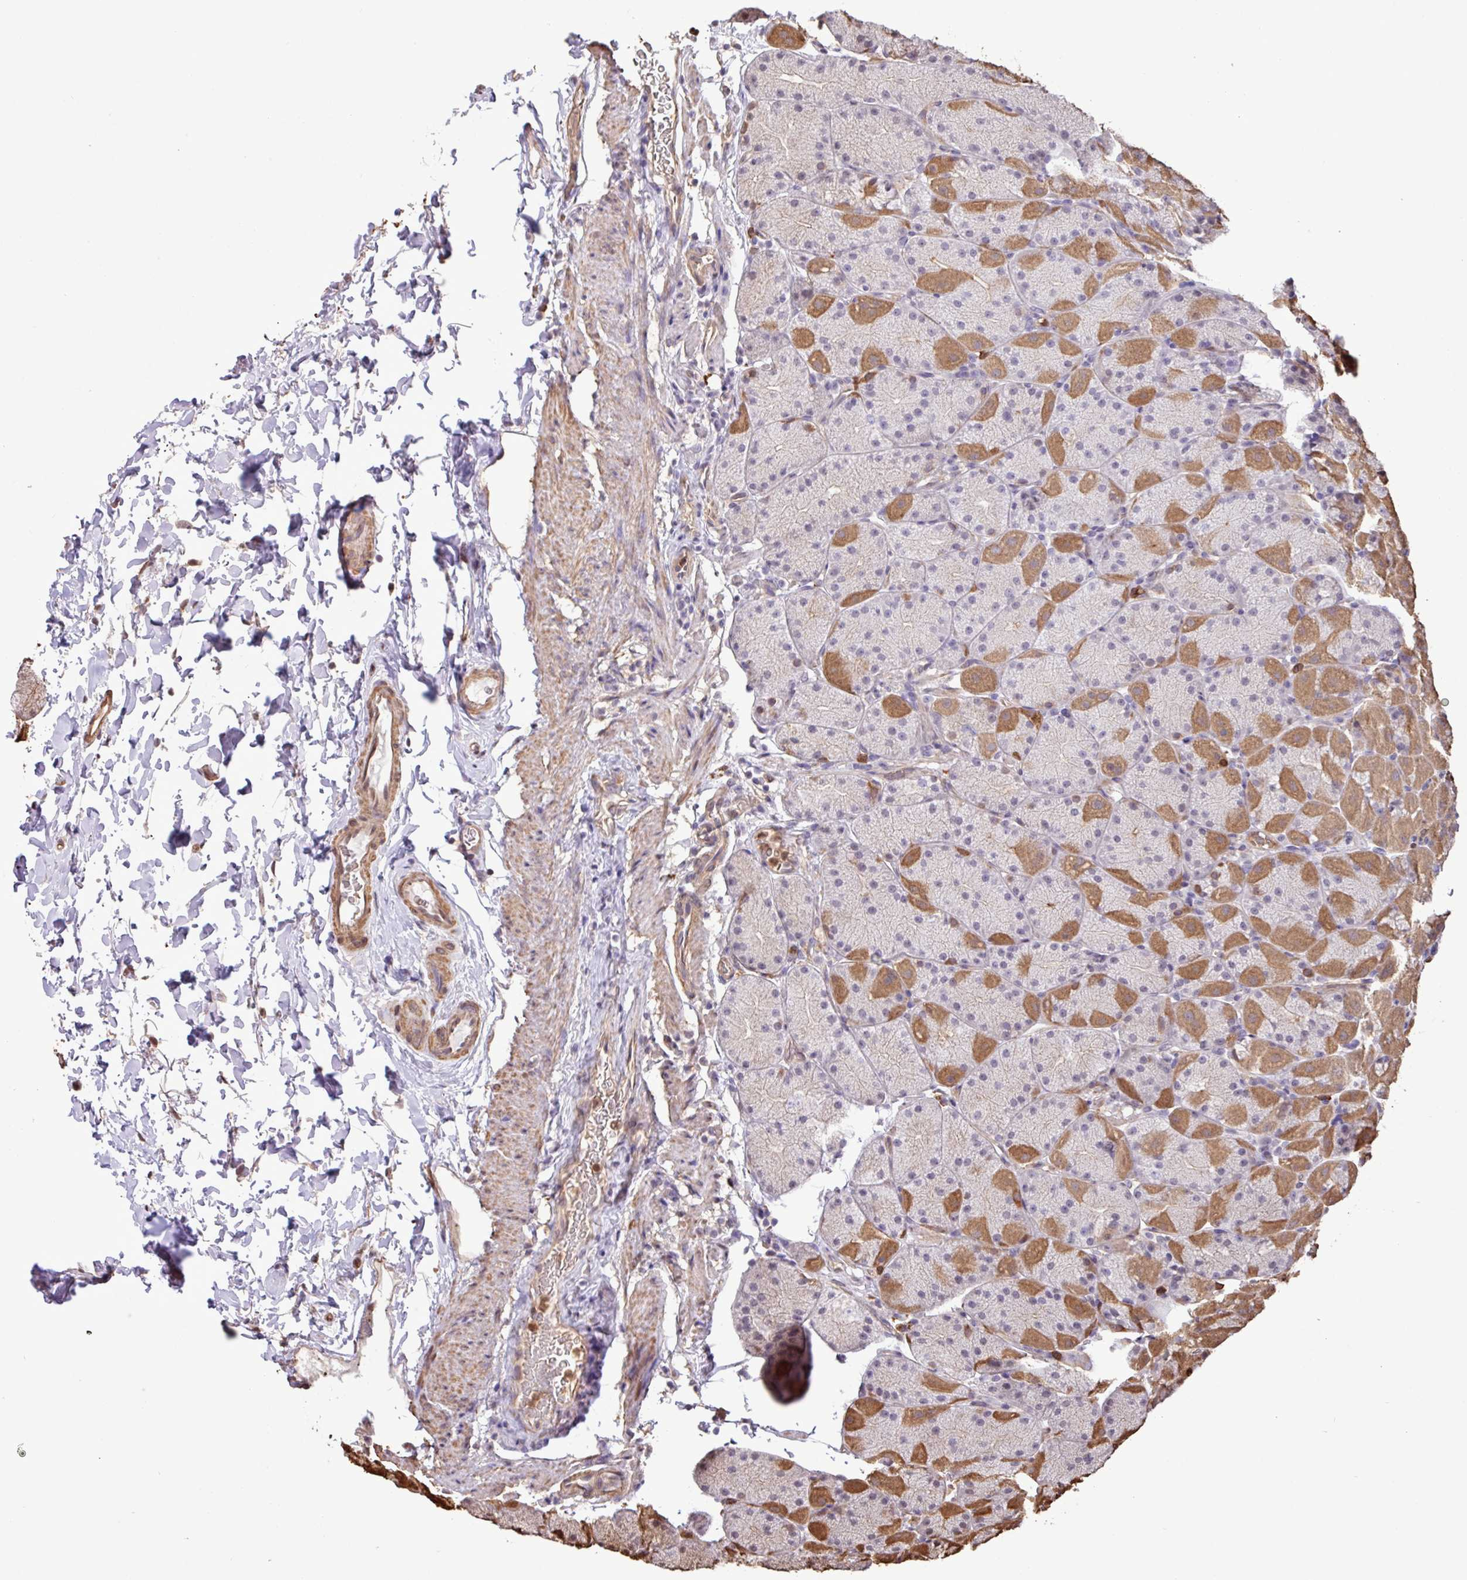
{"staining": {"intensity": "moderate", "quantity": "25%-75%", "location": "cytoplasmic/membranous"}, "tissue": "stomach", "cell_type": "Glandular cells", "image_type": "normal", "snomed": [{"axis": "morphology", "description": "Normal tissue, NOS"}, {"axis": "topography", "description": "Stomach, upper"}, {"axis": "topography", "description": "Stomach, lower"}], "caption": "Protein staining by IHC demonstrates moderate cytoplasmic/membranous expression in about 25%-75% of glandular cells in normal stomach. The staining is performed using DAB (3,3'-diaminobenzidine) brown chromogen to label protein expression. The nuclei are counter-stained blue using hematoxylin.", "gene": "CHST11", "patient": {"sex": "male", "age": 67}}